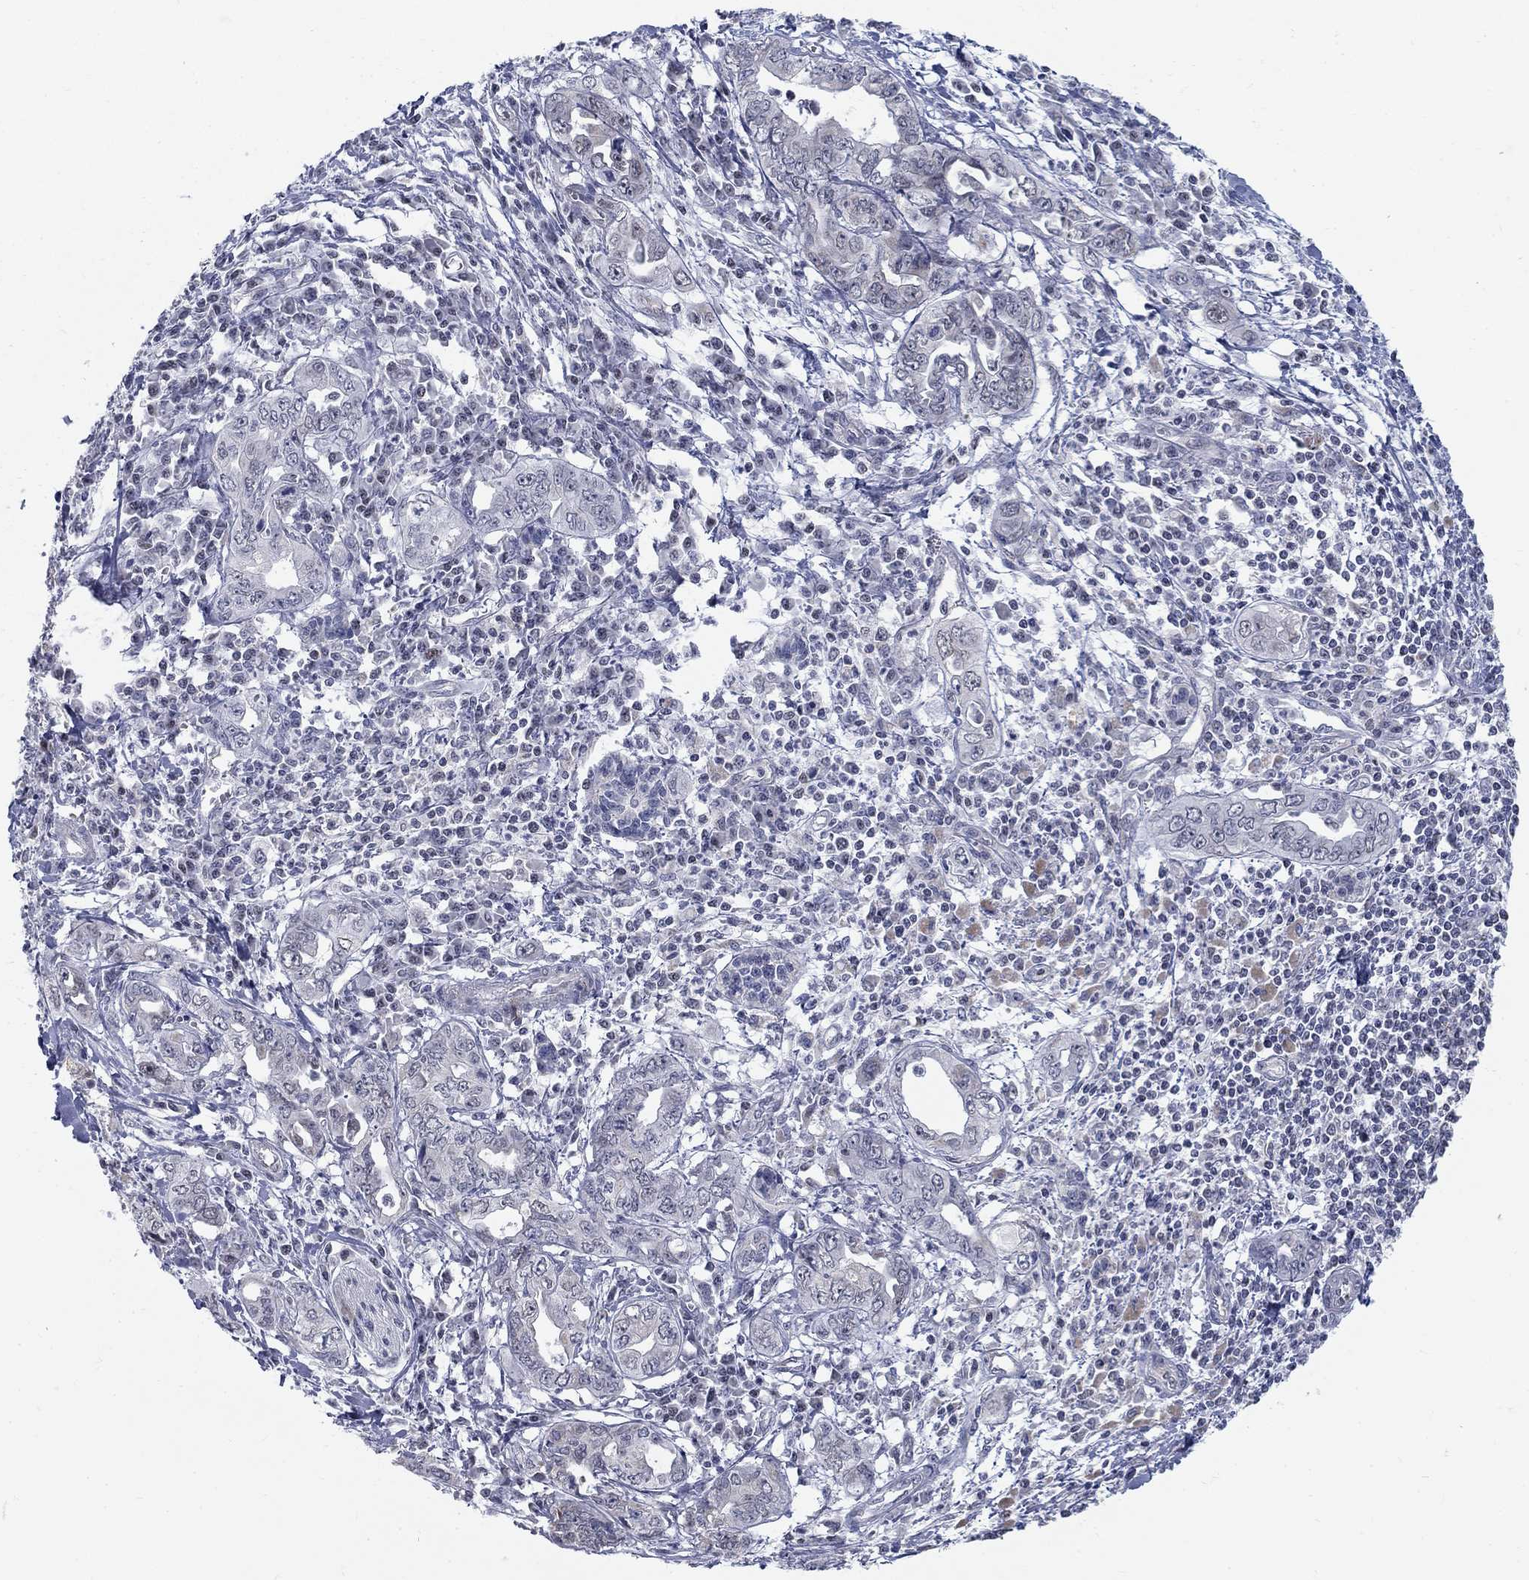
{"staining": {"intensity": "negative", "quantity": "none", "location": "none"}, "tissue": "pancreatic cancer", "cell_type": "Tumor cells", "image_type": "cancer", "snomed": [{"axis": "morphology", "description": "Adenocarcinoma, NOS"}, {"axis": "topography", "description": "Pancreas"}], "caption": "There is no significant expression in tumor cells of pancreatic cancer (adenocarcinoma).", "gene": "GCFC2", "patient": {"sex": "male", "age": 68}}